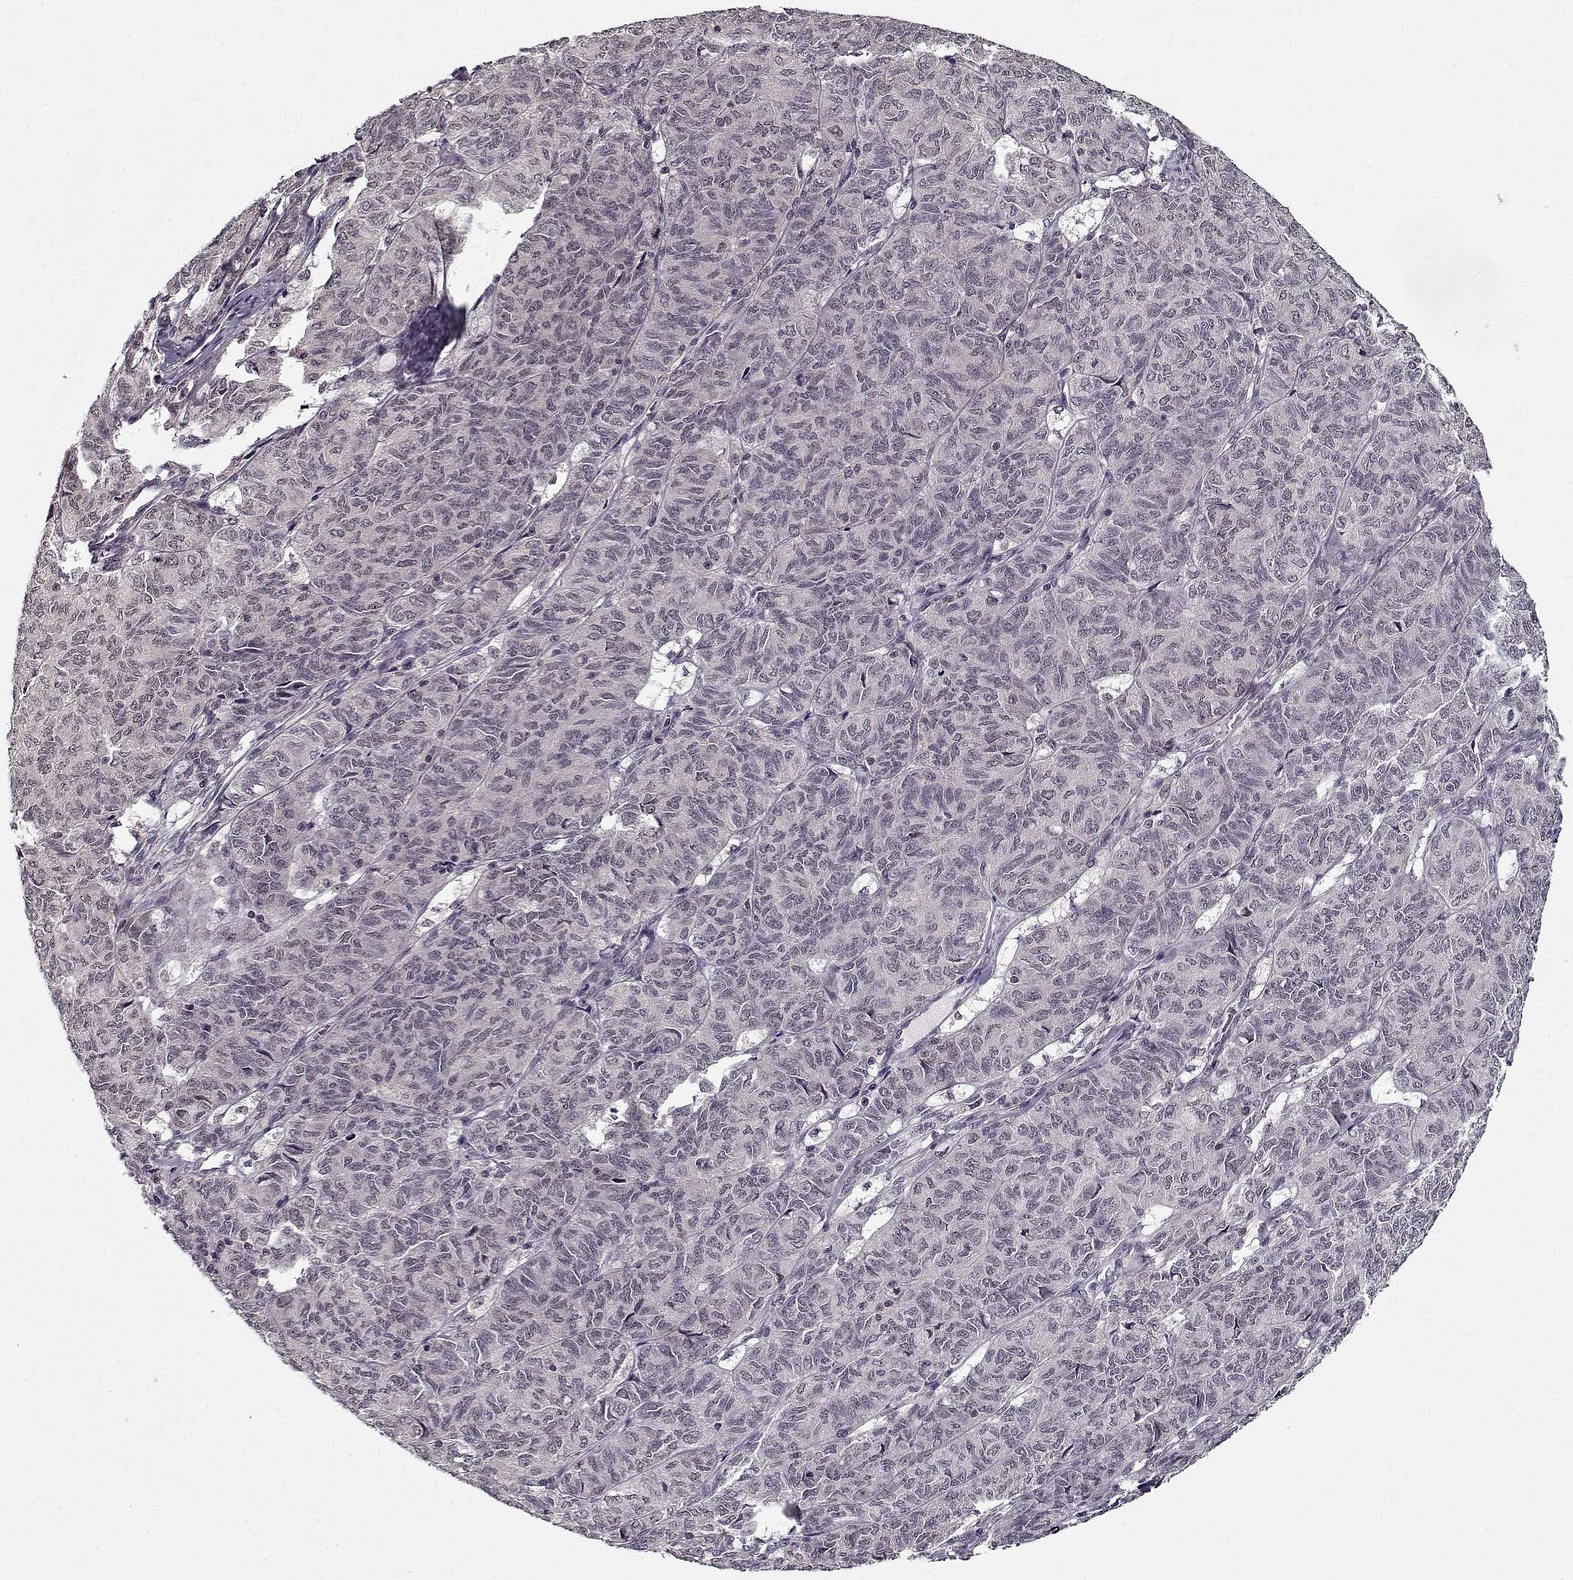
{"staining": {"intensity": "negative", "quantity": "none", "location": "cytoplasmic/membranous"}, "tissue": "ovarian cancer", "cell_type": "Tumor cells", "image_type": "cancer", "snomed": [{"axis": "morphology", "description": "Carcinoma, endometroid"}, {"axis": "topography", "description": "Ovary"}], "caption": "DAB (3,3'-diaminobenzidine) immunohistochemical staining of human ovarian cancer exhibits no significant positivity in tumor cells.", "gene": "TESPA1", "patient": {"sex": "female", "age": 80}}